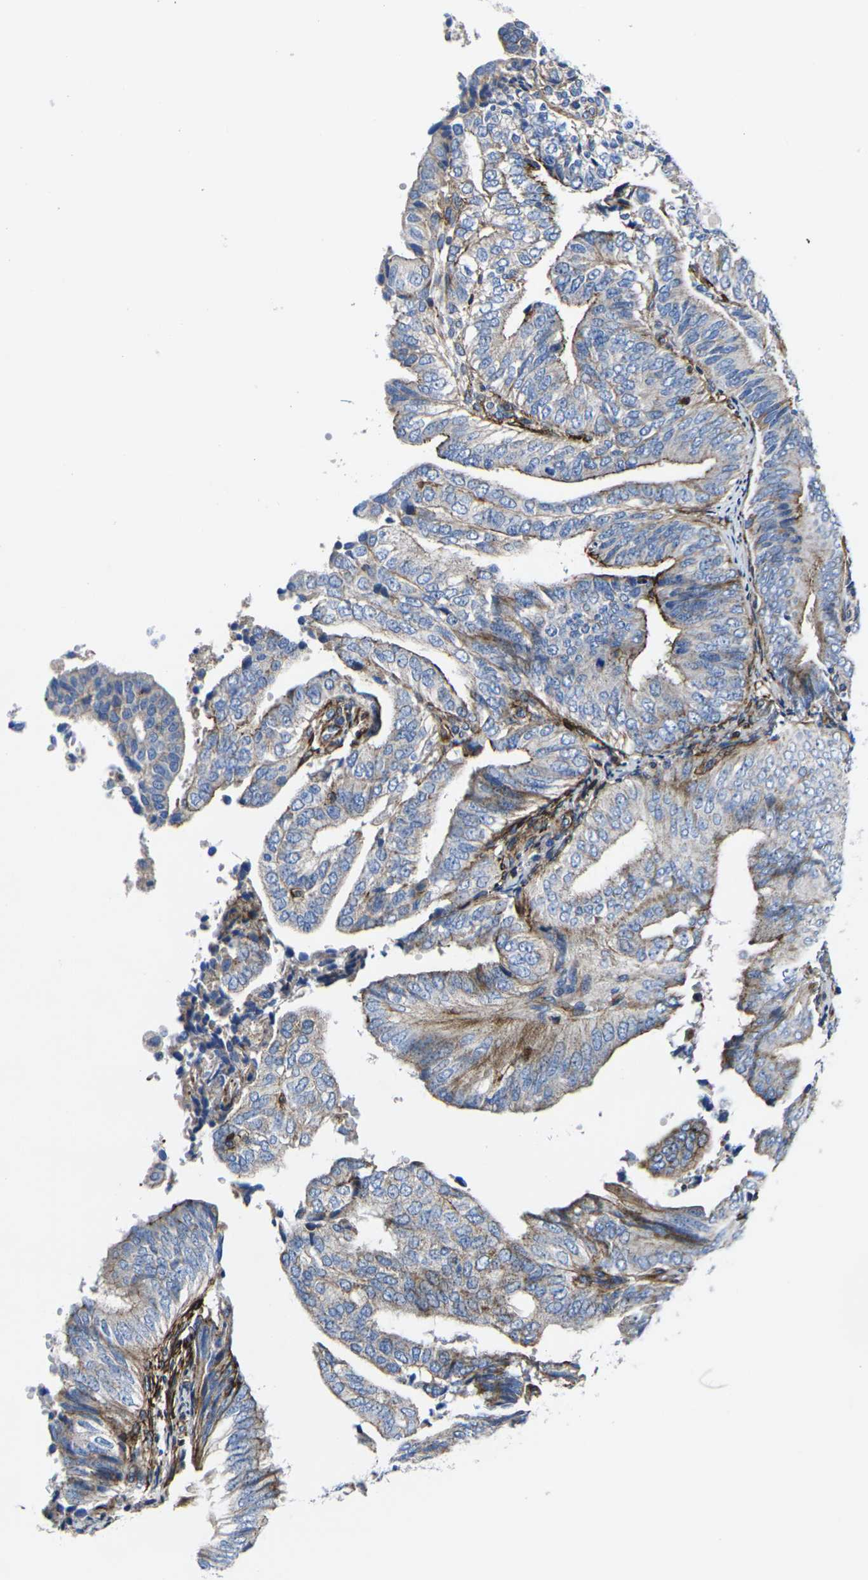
{"staining": {"intensity": "moderate", "quantity": "25%-75%", "location": "cytoplasmic/membranous"}, "tissue": "endometrial cancer", "cell_type": "Tumor cells", "image_type": "cancer", "snomed": [{"axis": "morphology", "description": "Adenocarcinoma, NOS"}, {"axis": "topography", "description": "Endometrium"}], "caption": "Immunohistochemical staining of endometrial cancer (adenocarcinoma) exhibits moderate cytoplasmic/membranous protein expression in approximately 25%-75% of tumor cells.", "gene": "GPR4", "patient": {"sex": "female", "age": 58}}